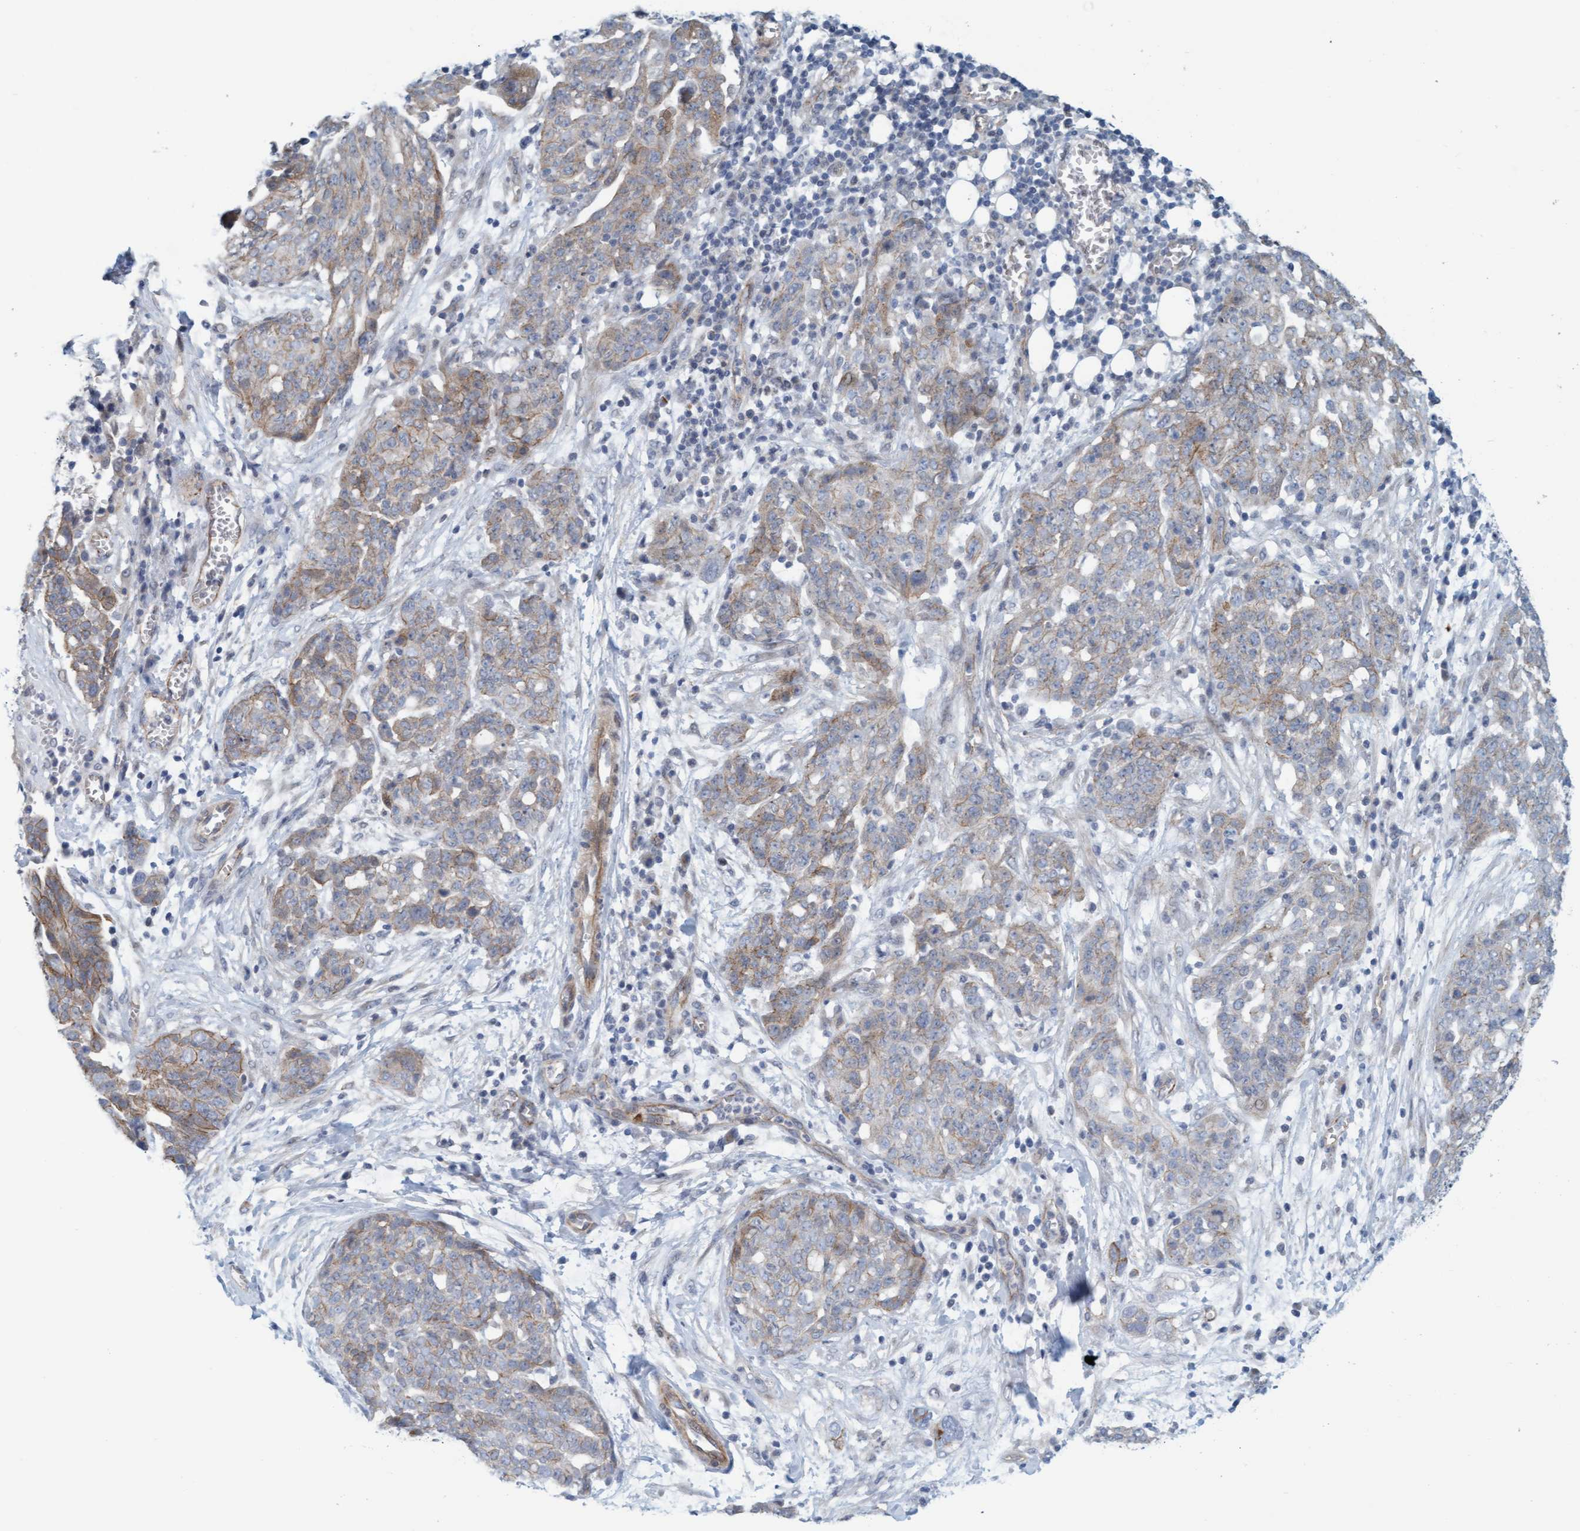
{"staining": {"intensity": "weak", "quantity": "<25%", "location": "cytoplasmic/membranous"}, "tissue": "ovarian cancer", "cell_type": "Tumor cells", "image_type": "cancer", "snomed": [{"axis": "morphology", "description": "Cystadenocarcinoma, serous, NOS"}, {"axis": "topography", "description": "Soft tissue"}, {"axis": "topography", "description": "Ovary"}], "caption": "This is an IHC image of human ovarian cancer. There is no expression in tumor cells.", "gene": "KRBA2", "patient": {"sex": "female", "age": 57}}